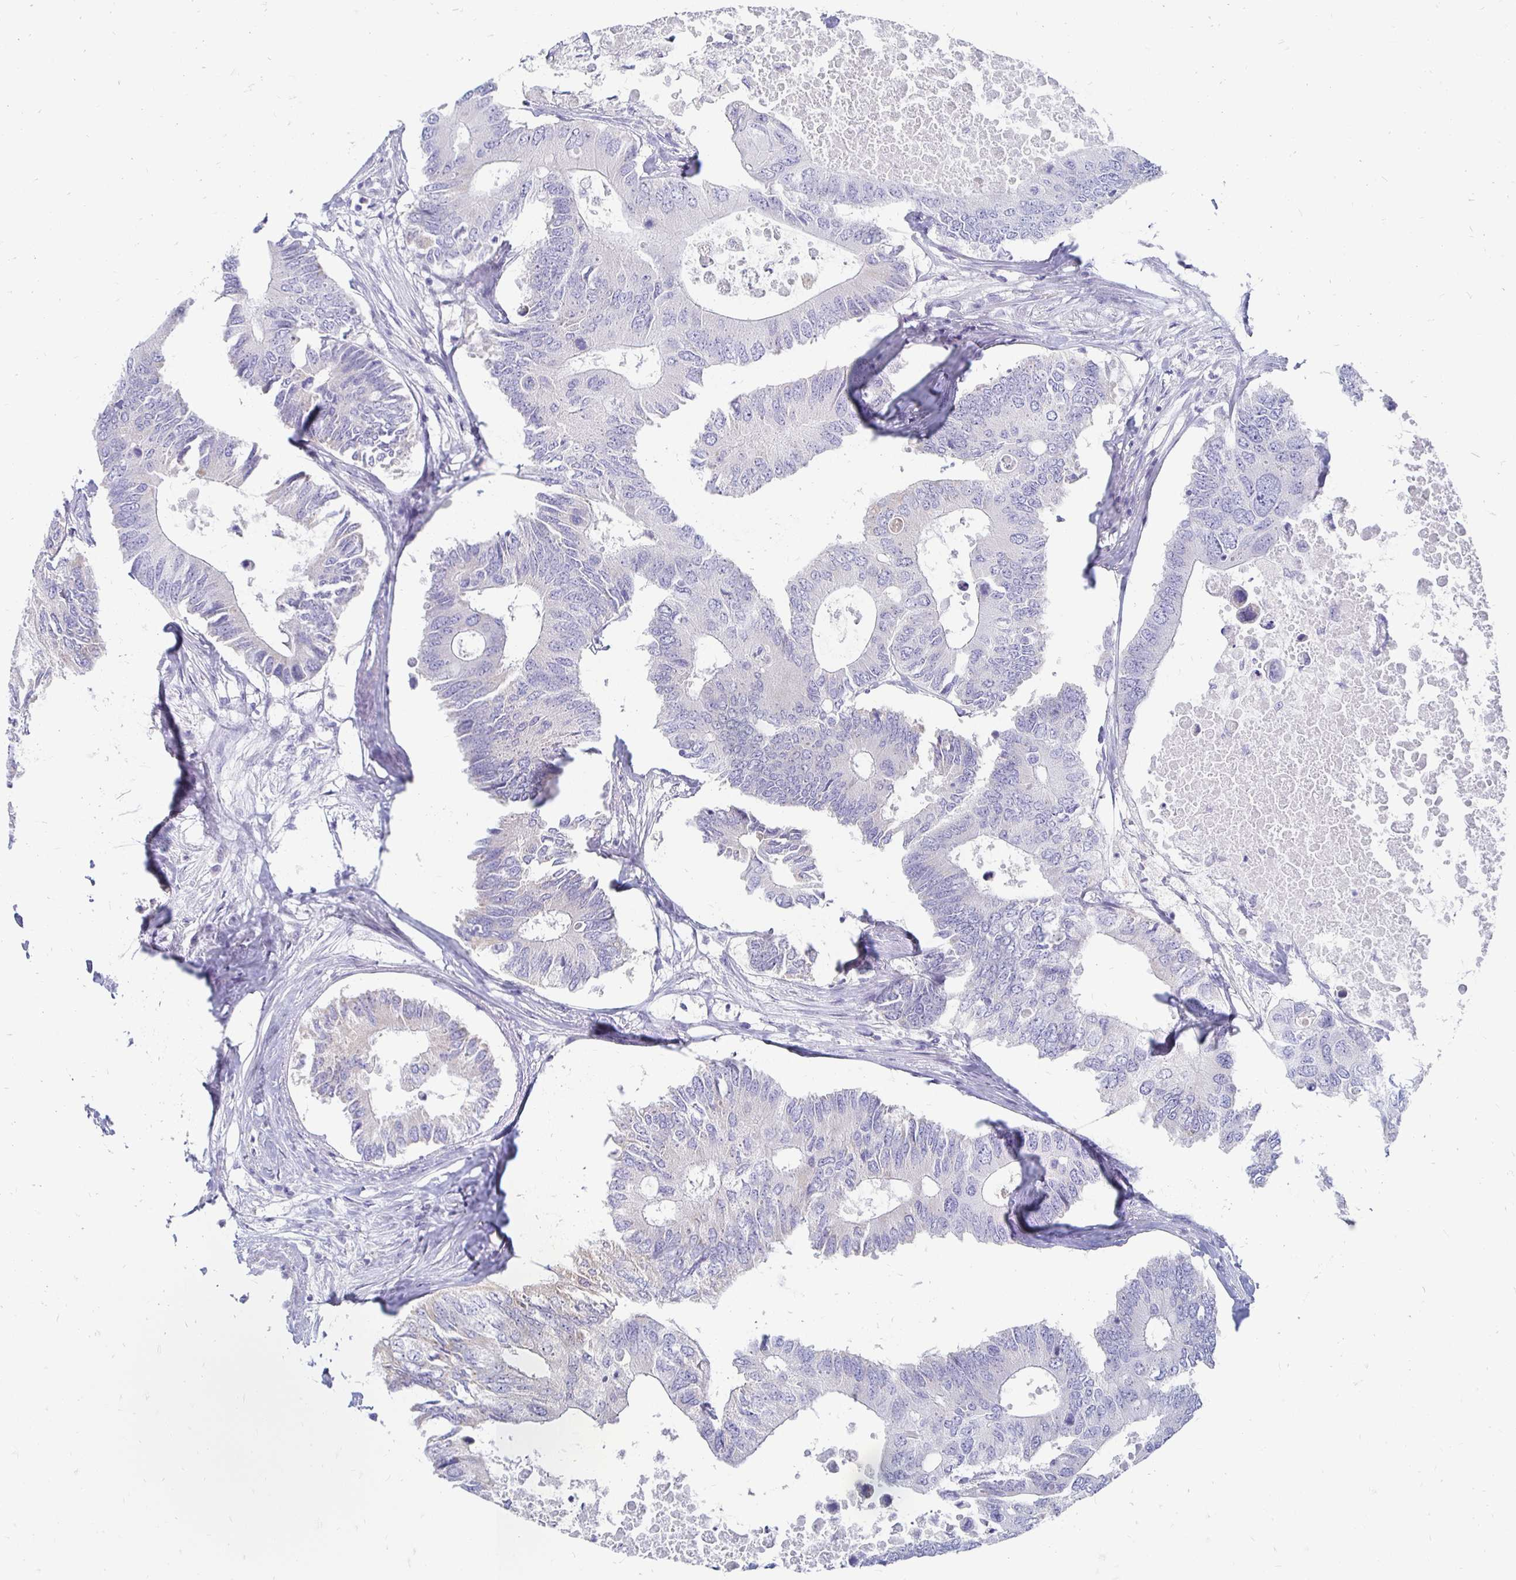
{"staining": {"intensity": "negative", "quantity": "none", "location": "none"}, "tissue": "colorectal cancer", "cell_type": "Tumor cells", "image_type": "cancer", "snomed": [{"axis": "morphology", "description": "Adenocarcinoma, NOS"}, {"axis": "topography", "description": "Colon"}], "caption": "Colorectal cancer (adenocarcinoma) stained for a protein using immunohistochemistry (IHC) exhibits no staining tumor cells.", "gene": "PEG10", "patient": {"sex": "male", "age": 71}}